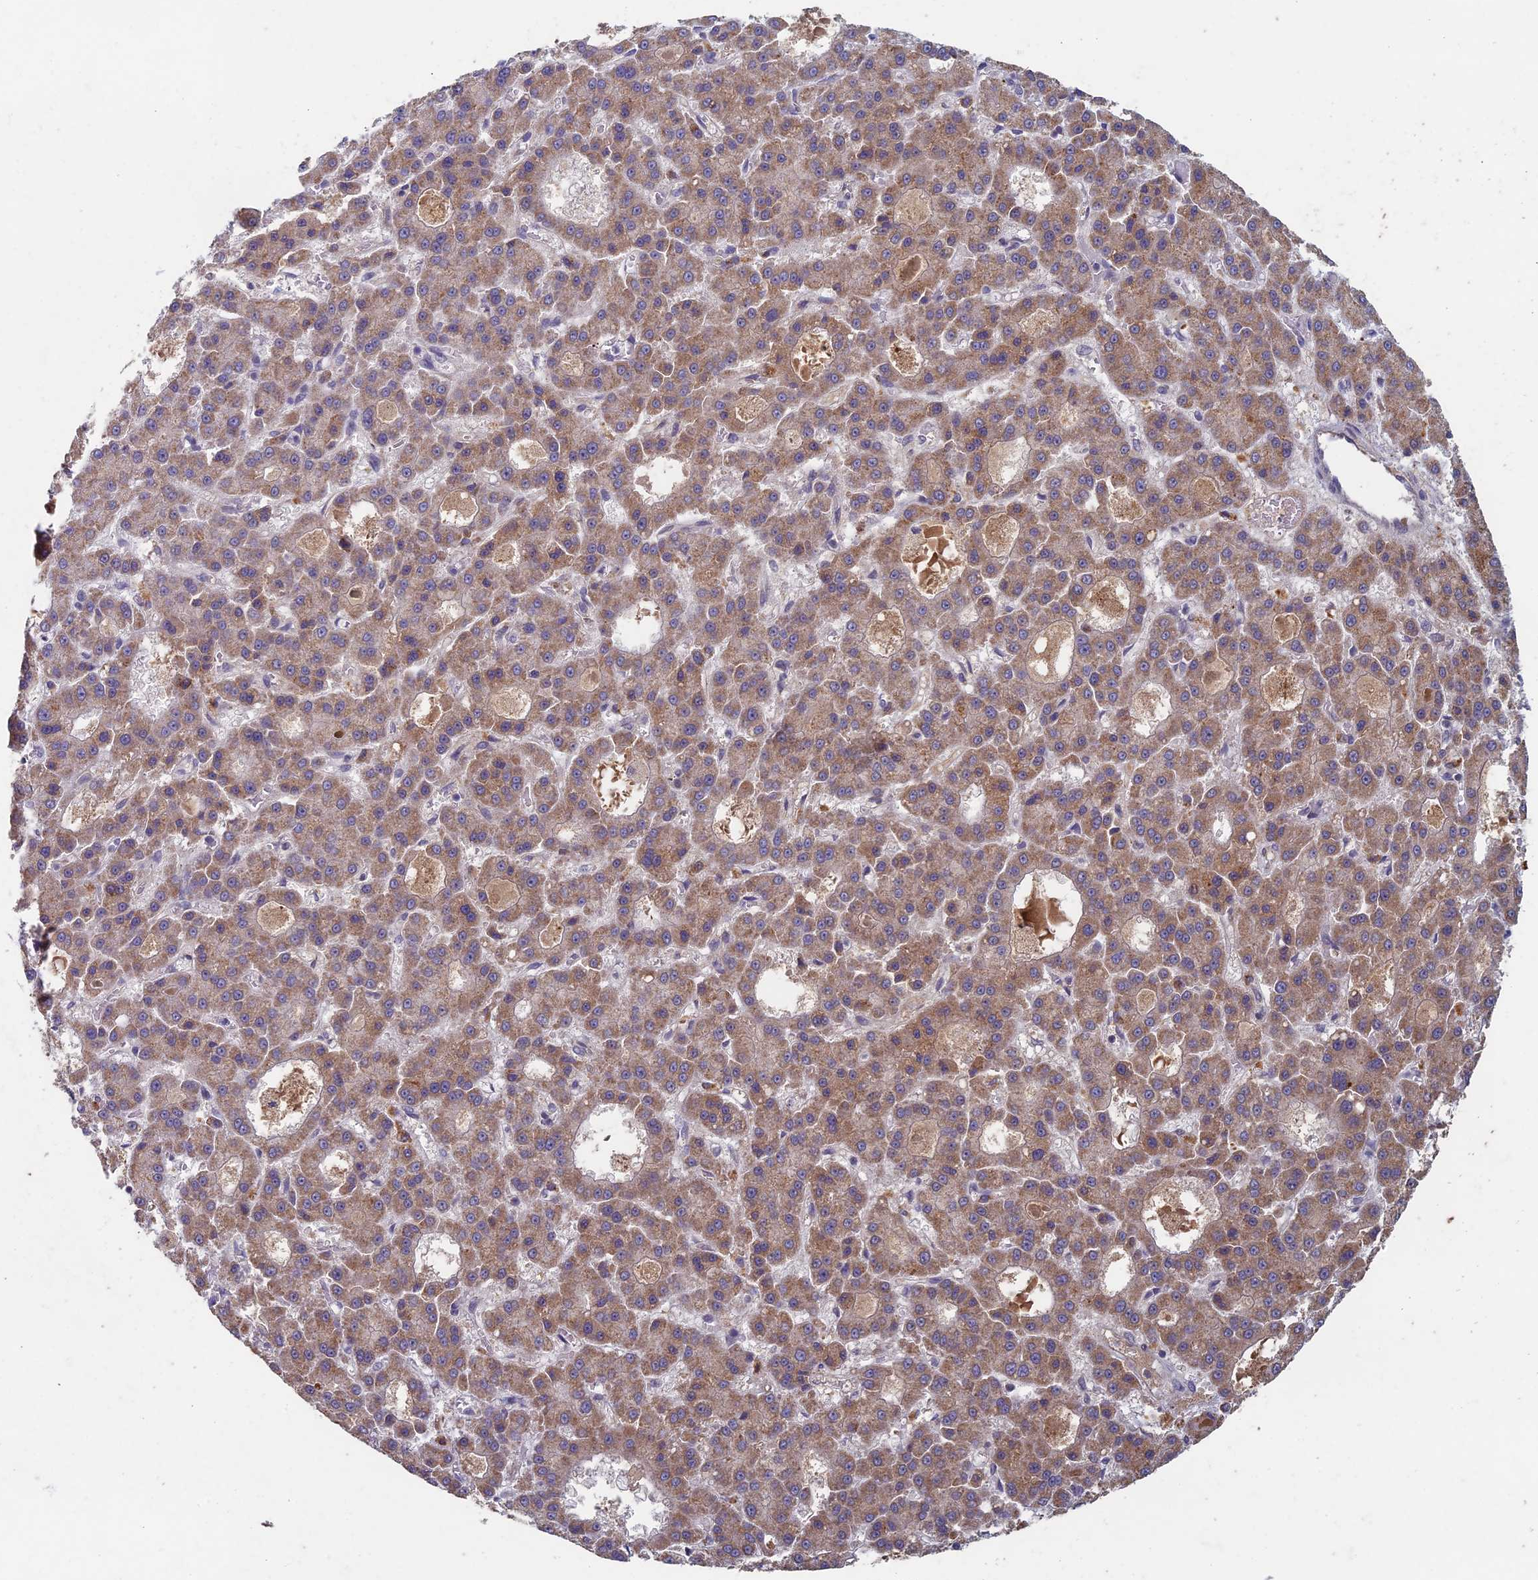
{"staining": {"intensity": "moderate", "quantity": ">75%", "location": "cytoplasmic/membranous"}, "tissue": "liver cancer", "cell_type": "Tumor cells", "image_type": "cancer", "snomed": [{"axis": "morphology", "description": "Carcinoma, Hepatocellular, NOS"}, {"axis": "topography", "description": "Liver"}], "caption": "Liver cancer (hepatocellular carcinoma) stained with a brown dye exhibits moderate cytoplasmic/membranous positive staining in about >75% of tumor cells.", "gene": "RCCD1", "patient": {"sex": "male", "age": 70}}